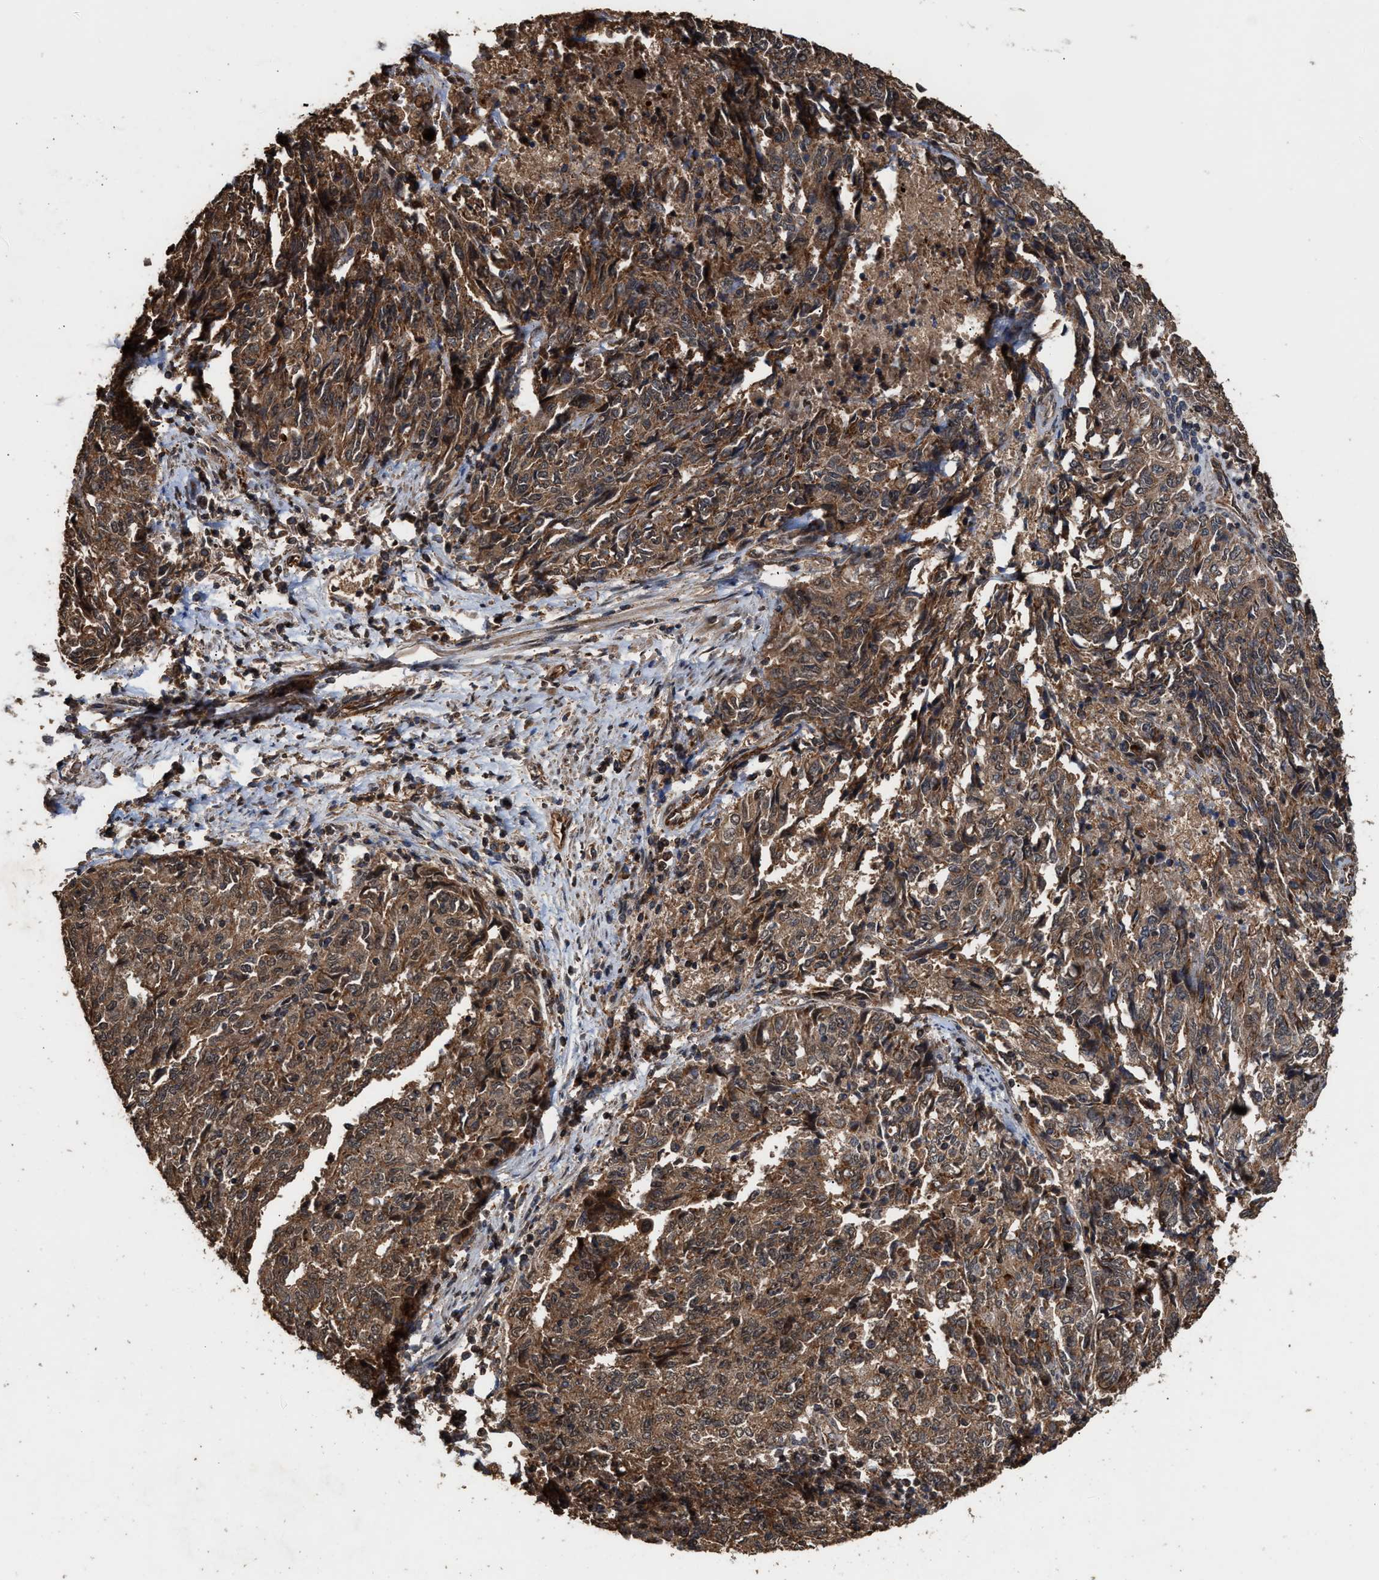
{"staining": {"intensity": "moderate", "quantity": ">75%", "location": "cytoplasmic/membranous"}, "tissue": "endometrial cancer", "cell_type": "Tumor cells", "image_type": "cancer", "snomed": [{"axis": "morphology", "description": "Adenocarcinoma, NOS"}, {"axis": "topography", "description": "Endometrium"}], "caption": "This is an image of IHC staining of endometrial cancer (adenocarcinoma), which shows moderate positivity in the cytoplasmic/membranous of tumor cells.", "gene": "ZNHIT6", "patient": {"sex": "female", "age": 80}}